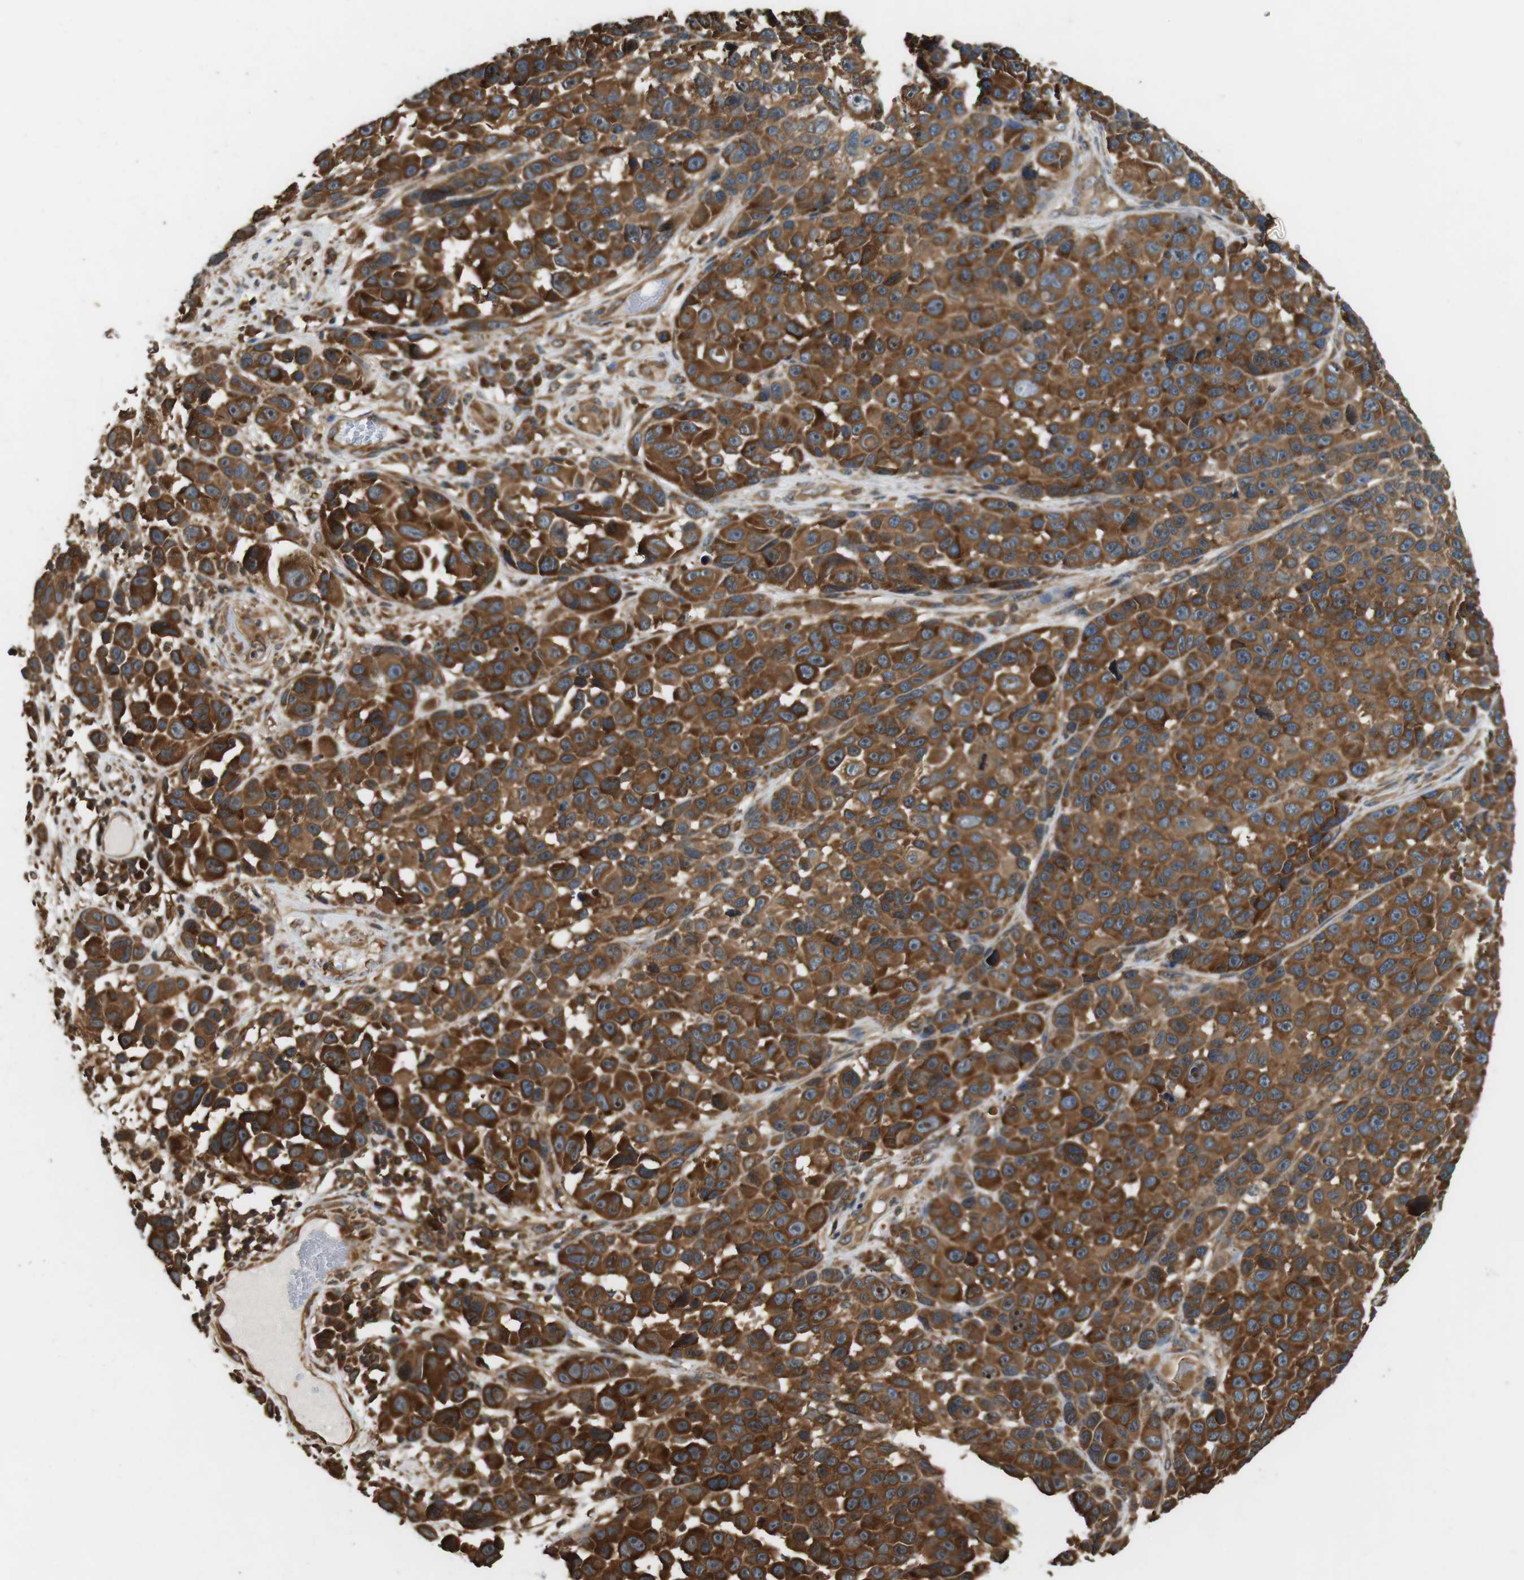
{"staining": {"intensity": "strong", "quantity": "25%-75%", "location": "cytoplasmic/membranous"}, "tissue": "melanoma", "cell_type": "Tumor cells", "image_type": "cancer", "snomed": [{"axis": "morphology", "description": "Malignant melanoma, NOS"}, {"axis": "topography", "description": "Skin"}], "caption": "Malignant melanoma was stained to show a protein in brown. There is high levels of strong cytoplasmic/membranous positivity in approximately 25%-75% of tumor cells.", "gene": "PA2G4", "patient": {"sex": "male", "age": 53}}